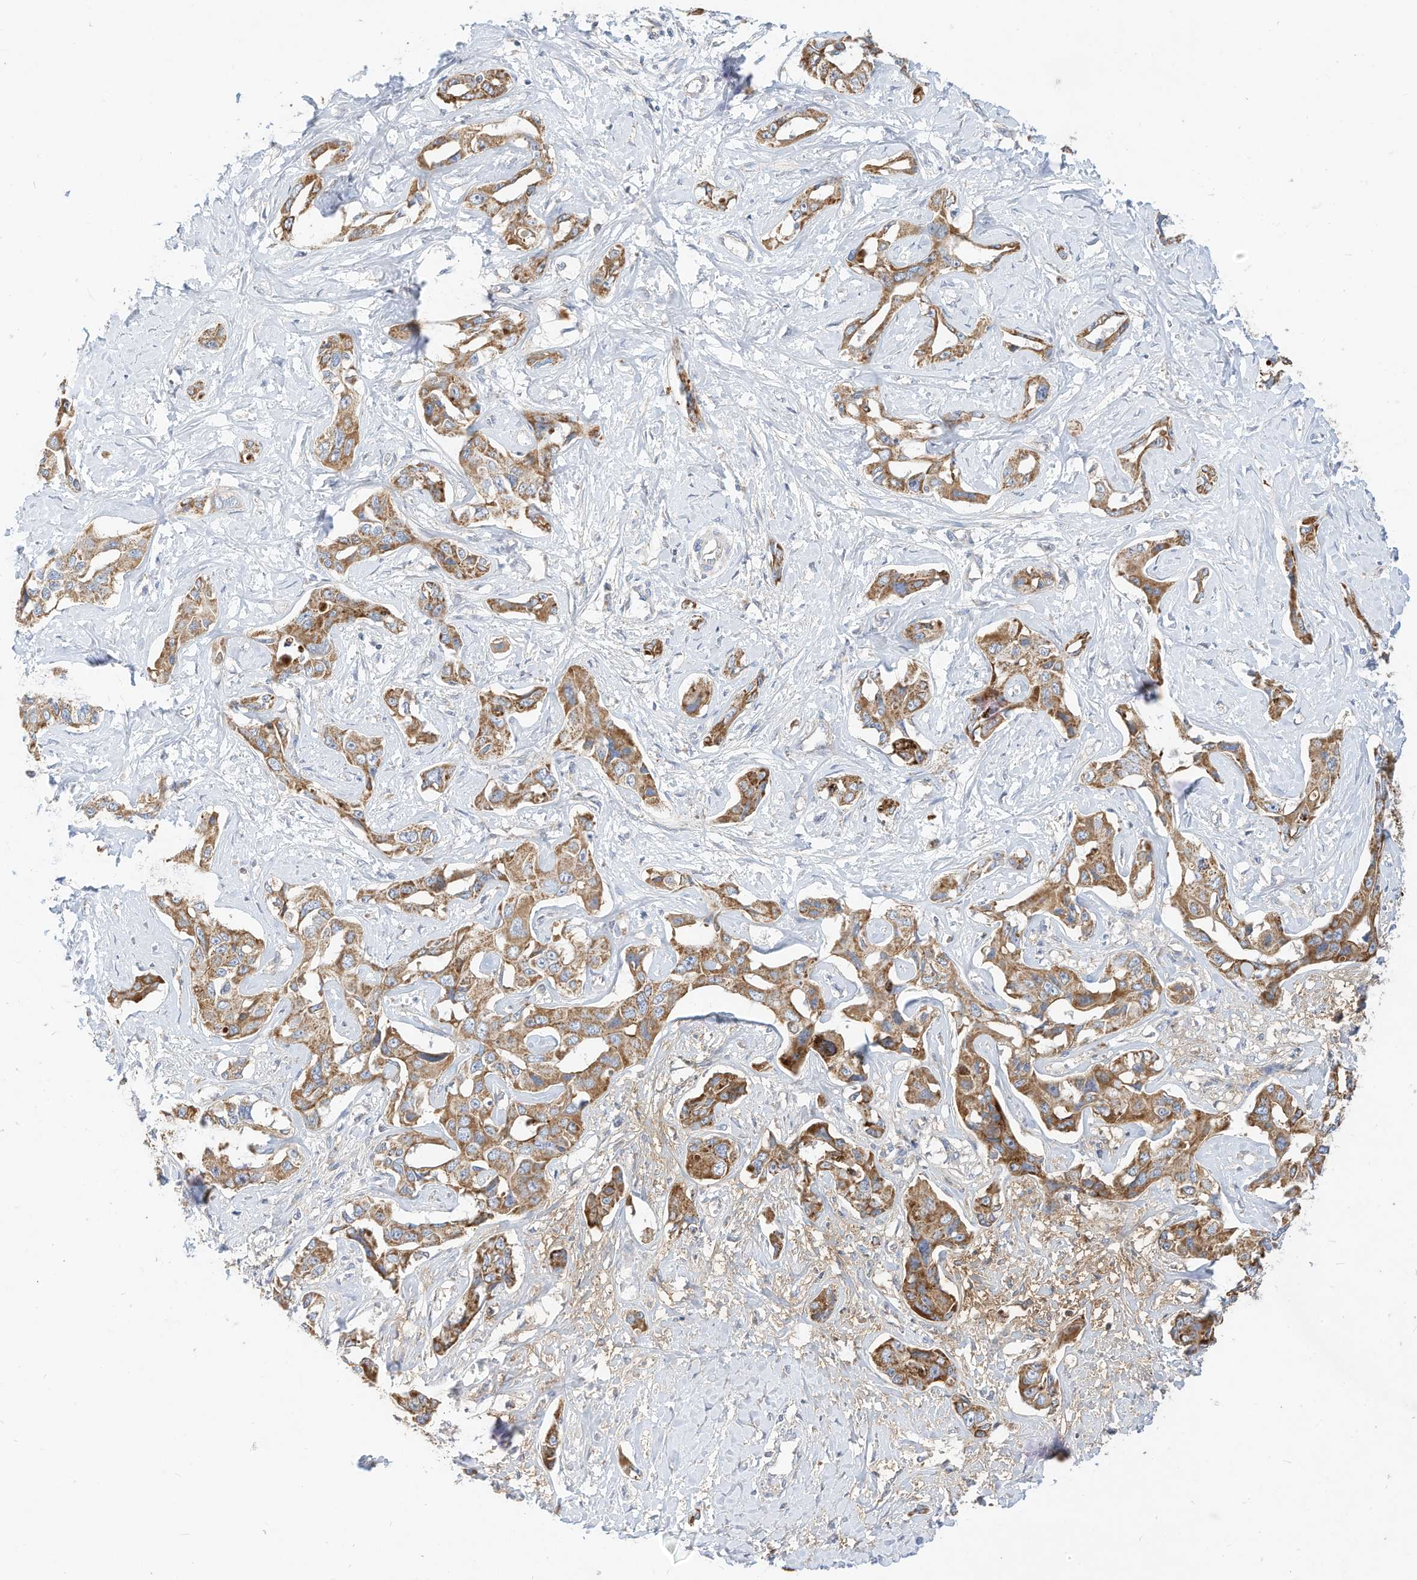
{"staining": {"intensity": "moderate", "quantity": ">75%", "location": "cytoplasmic/membranous"}, "tissue": "liver cancer", "cell_type": "Tumor cells", "image_type": "cancer", "snomed": [{"axis": "morphology", "description": "Cholangiocarcinoma"}, {"axis": "topography", "description": "Liver"}], "caption": "This is an image of IHC staining of liver cancer (cholangiocarcinoma), which shows moderate staining in the cytoplasmic/membranous of tumor cells.", "gene": "RHOH", "patient": {"sex": "male", "age": 59}}